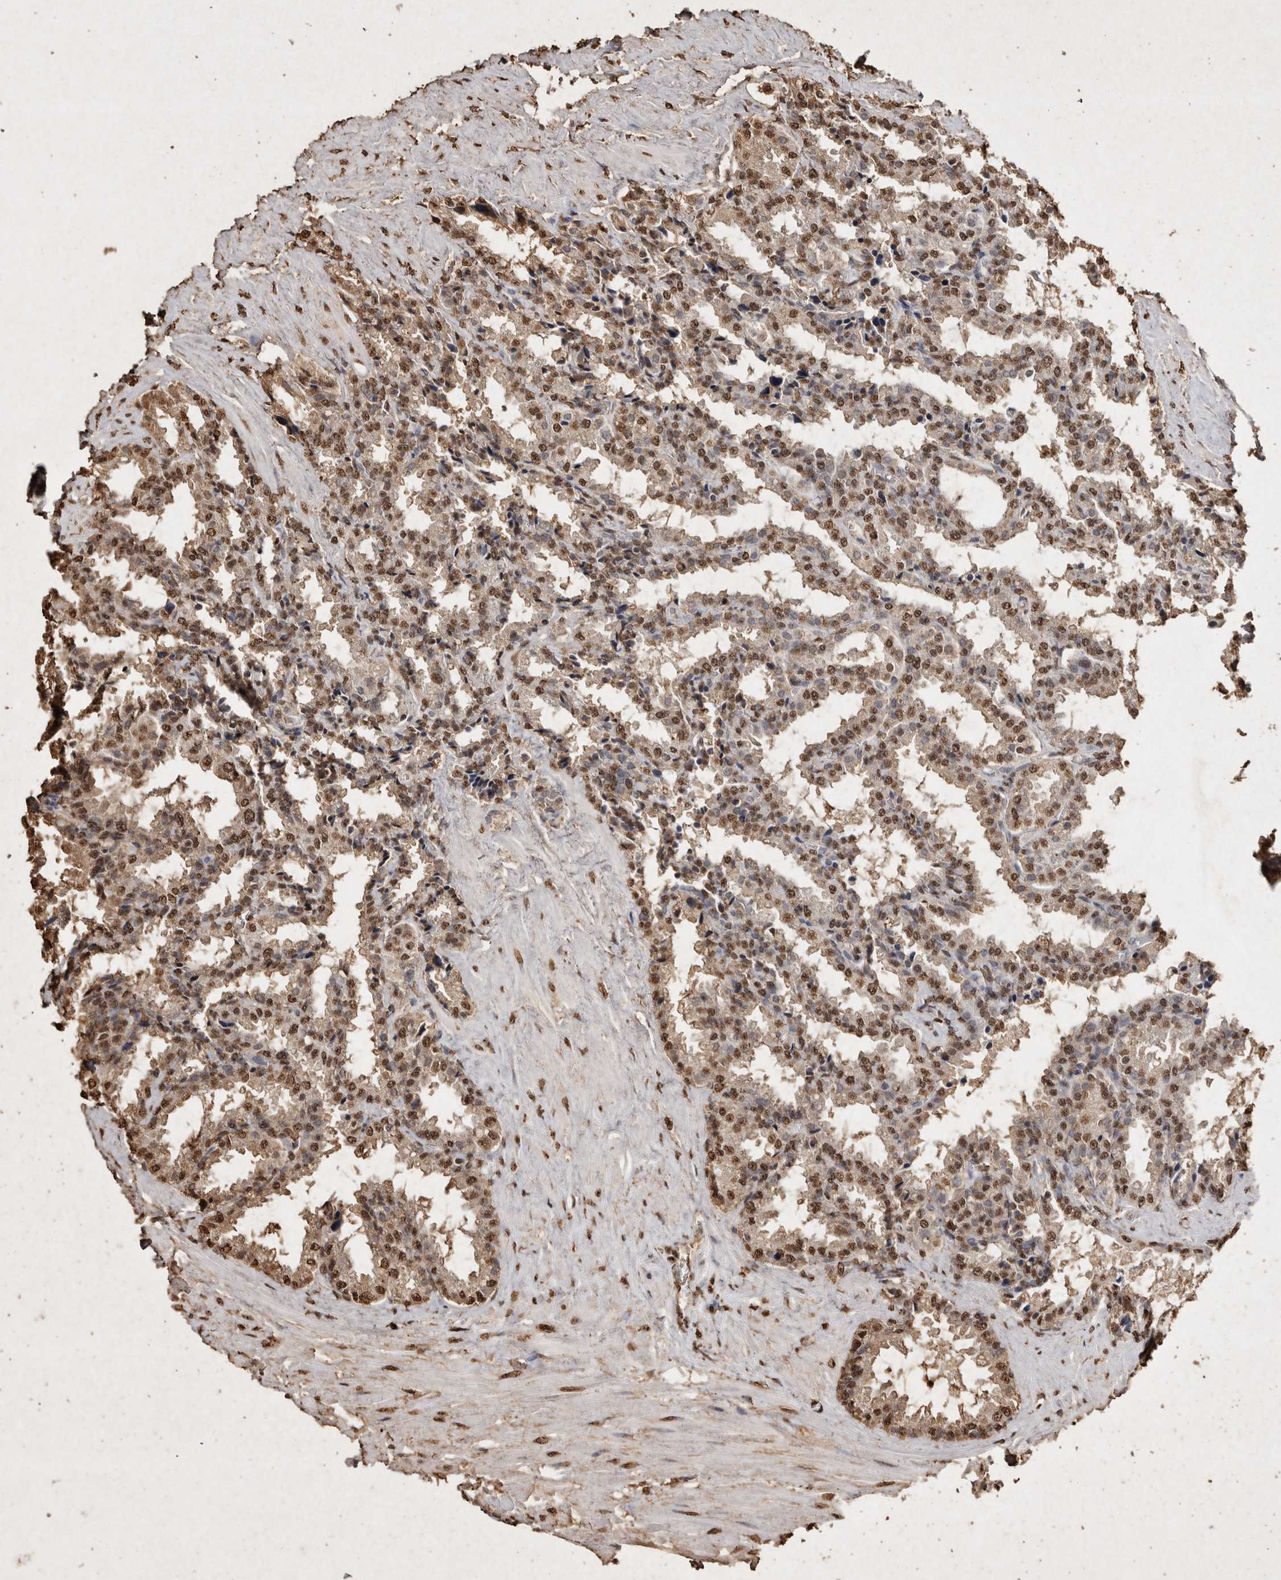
{"staining": {"intensity": "moderate", "quantity": ">75%", "location": "nuclear"}, "tissue": "seminal vesicle", "cell_type": "Glandular cells", "image_type": "normal", "snomed": [{"axis": "morphology", "description": "Normal tissue, NOS"}, {"axis": "topography", "description": "Seminal veicle"}], "caption": "Moderate nuclear protein positivity is appreciated in about >75% of glandular cells in seminal vesicle.", "gene": "FSTL3", "patient": {"sex": "male", "age": 46}}